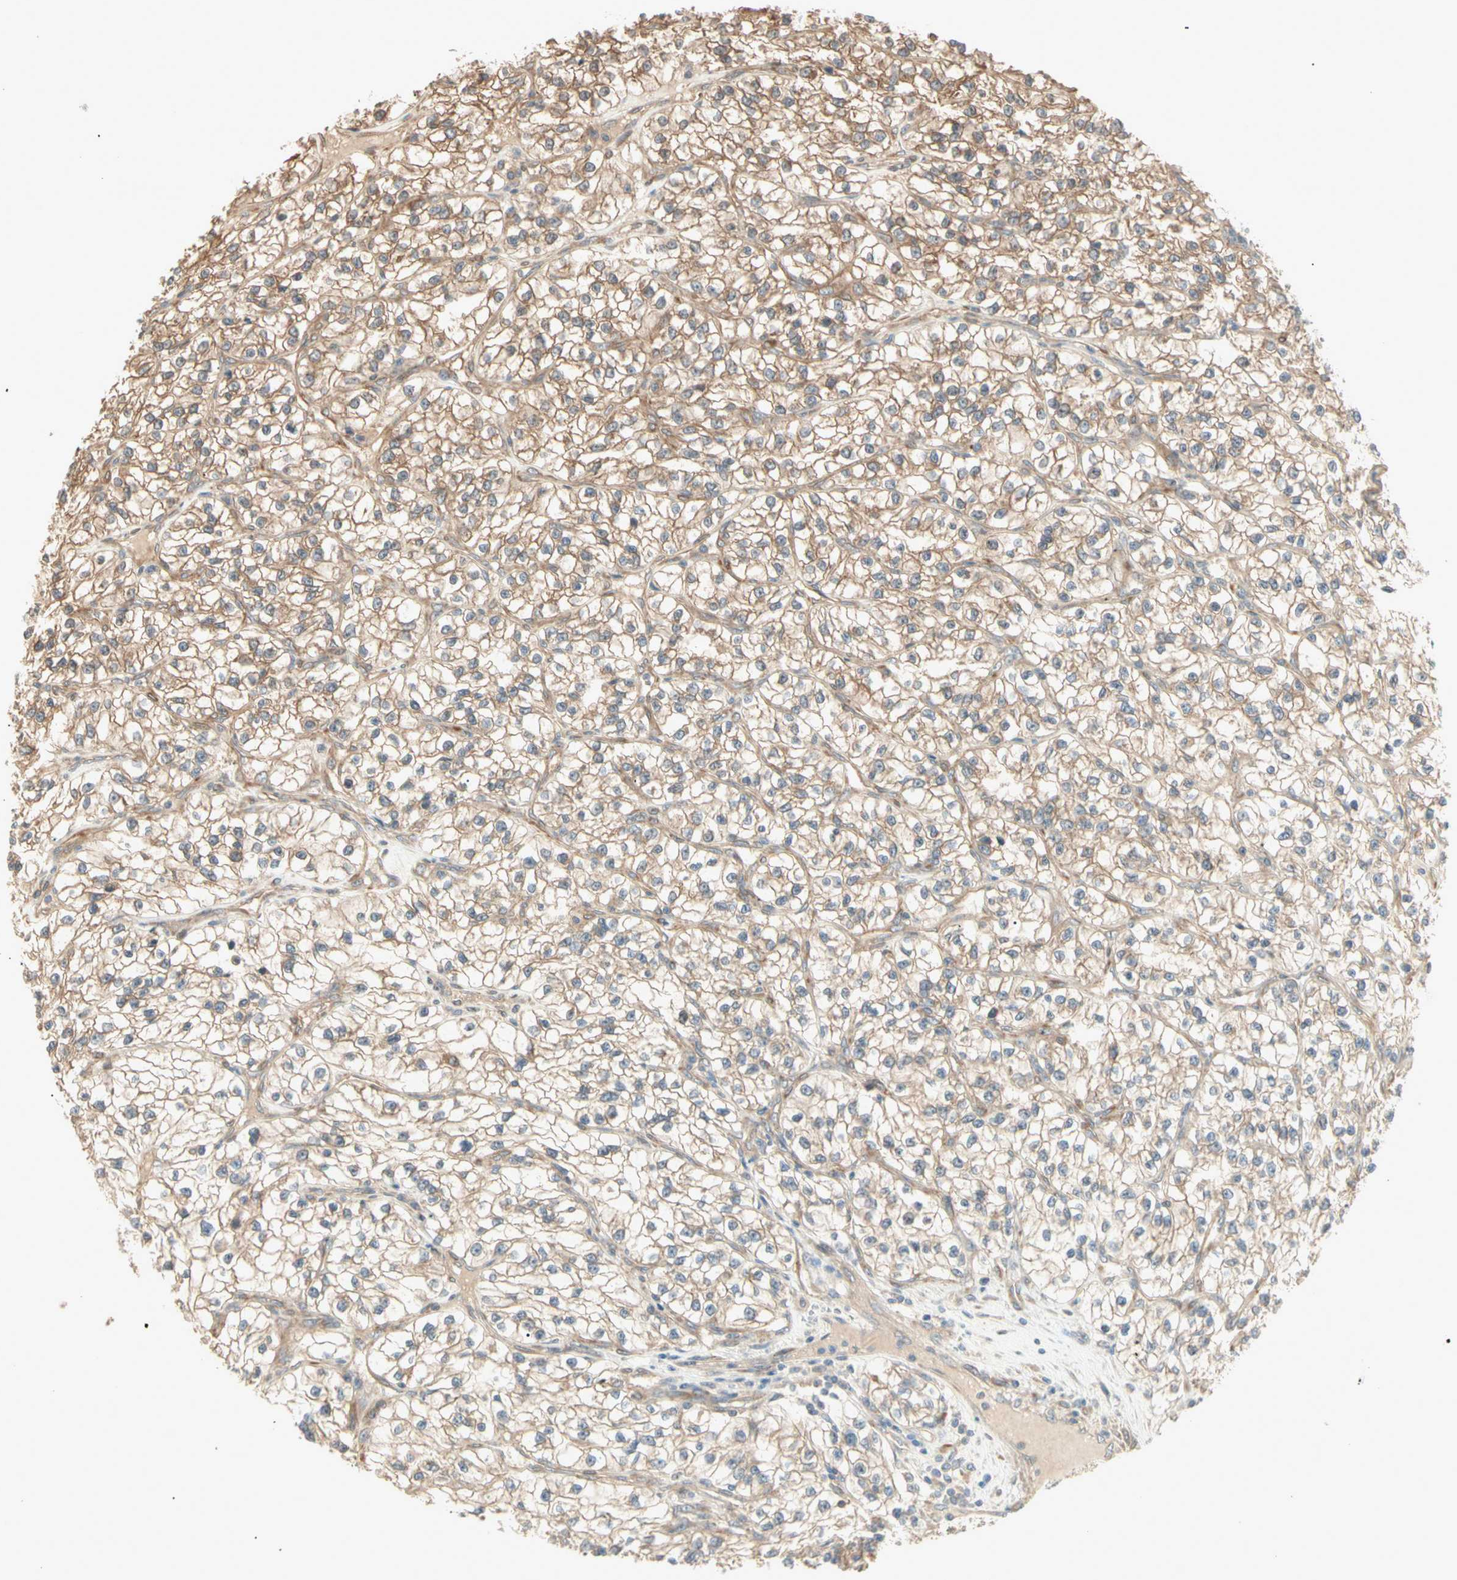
{"staining": {"intensity": "moderate", "quantity": "25%-75%", "location": "cytoplasmic/membranous"}, "tissue": "renal cancer", "cell_type": "Tumor cells", "image_type": "cancer", "snomed": [{"axis": "morphology", "description": "Adenocarcinoma, NOS"}, {"axis": "topography", "description": "Kidney"}], "caption": "The immunohistochemical stain shows moderate cytoplasmic/membranous expression in tumor cells of adenocarcinoma (renal) tissue.", "gene": "IRAG1", "patient": {"sex": "female", "age": 57}}